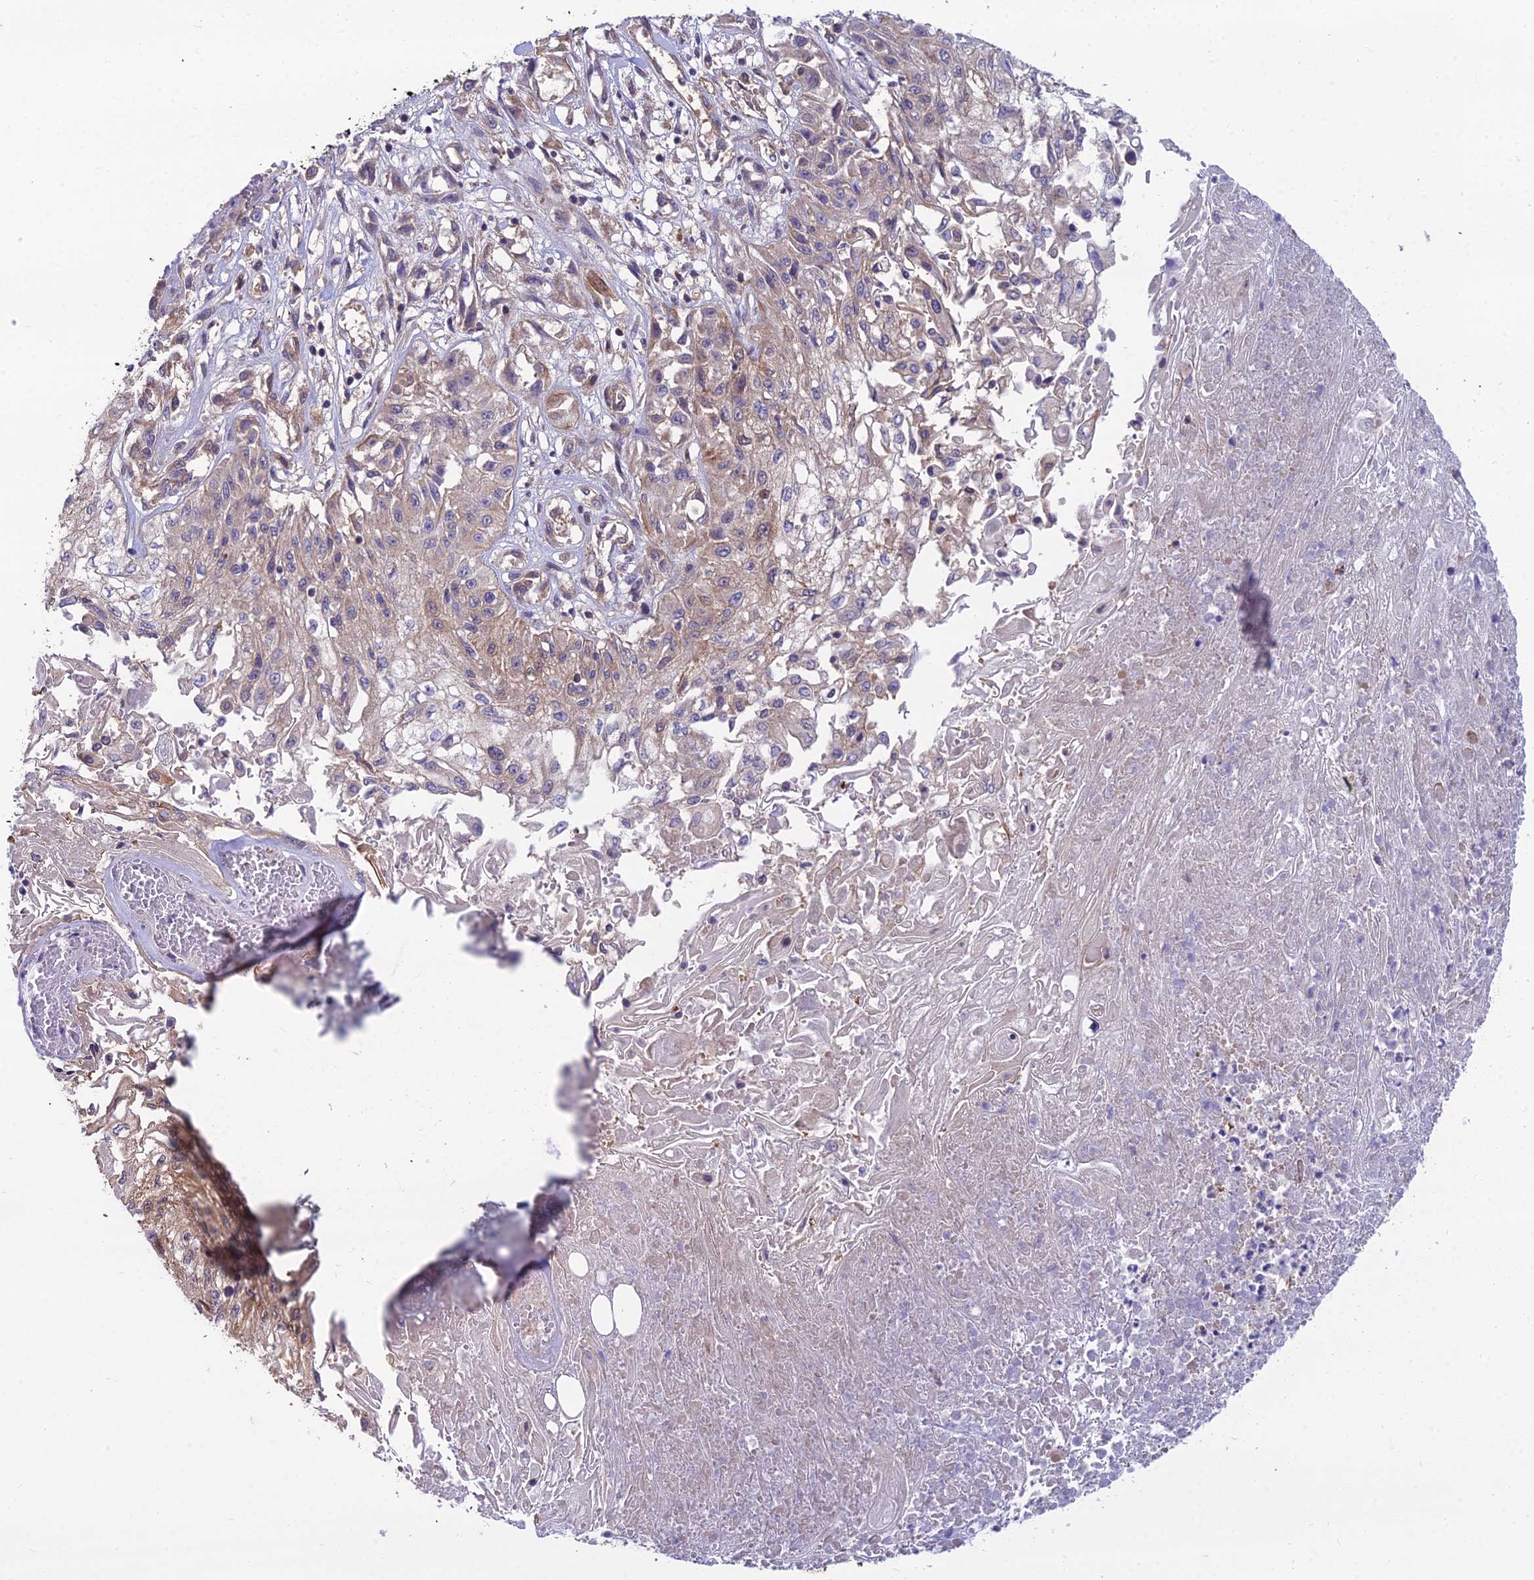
{"staining": {"intensity": "moderate", "quantity": "<25%", "location": "cytoplasmic/membranous"}, "tissue": "skin cancer", "cell_type": "Tumor cells", "image_type": "cancer", "snomed": [{"axis": "morphology", "description": "Squamous cell carcinoma, NOS"}, {"axis": "morphology", "description": "Squamous cell carcinoma, metastatic, NOS"}, {"axis": "topography", "description": "Skin"}, {"axis": "topography", "description": "Lymph node"}], "caption": "Immunohistochemistry of human metastatic squamous cell carcinoma (skin) exhibits low levels of moderate cytoplasmic/membranous positivity in approximately <25% of tumor cells.", "gene": "MVD", "patient": {"sex": "male", "age": 75}}